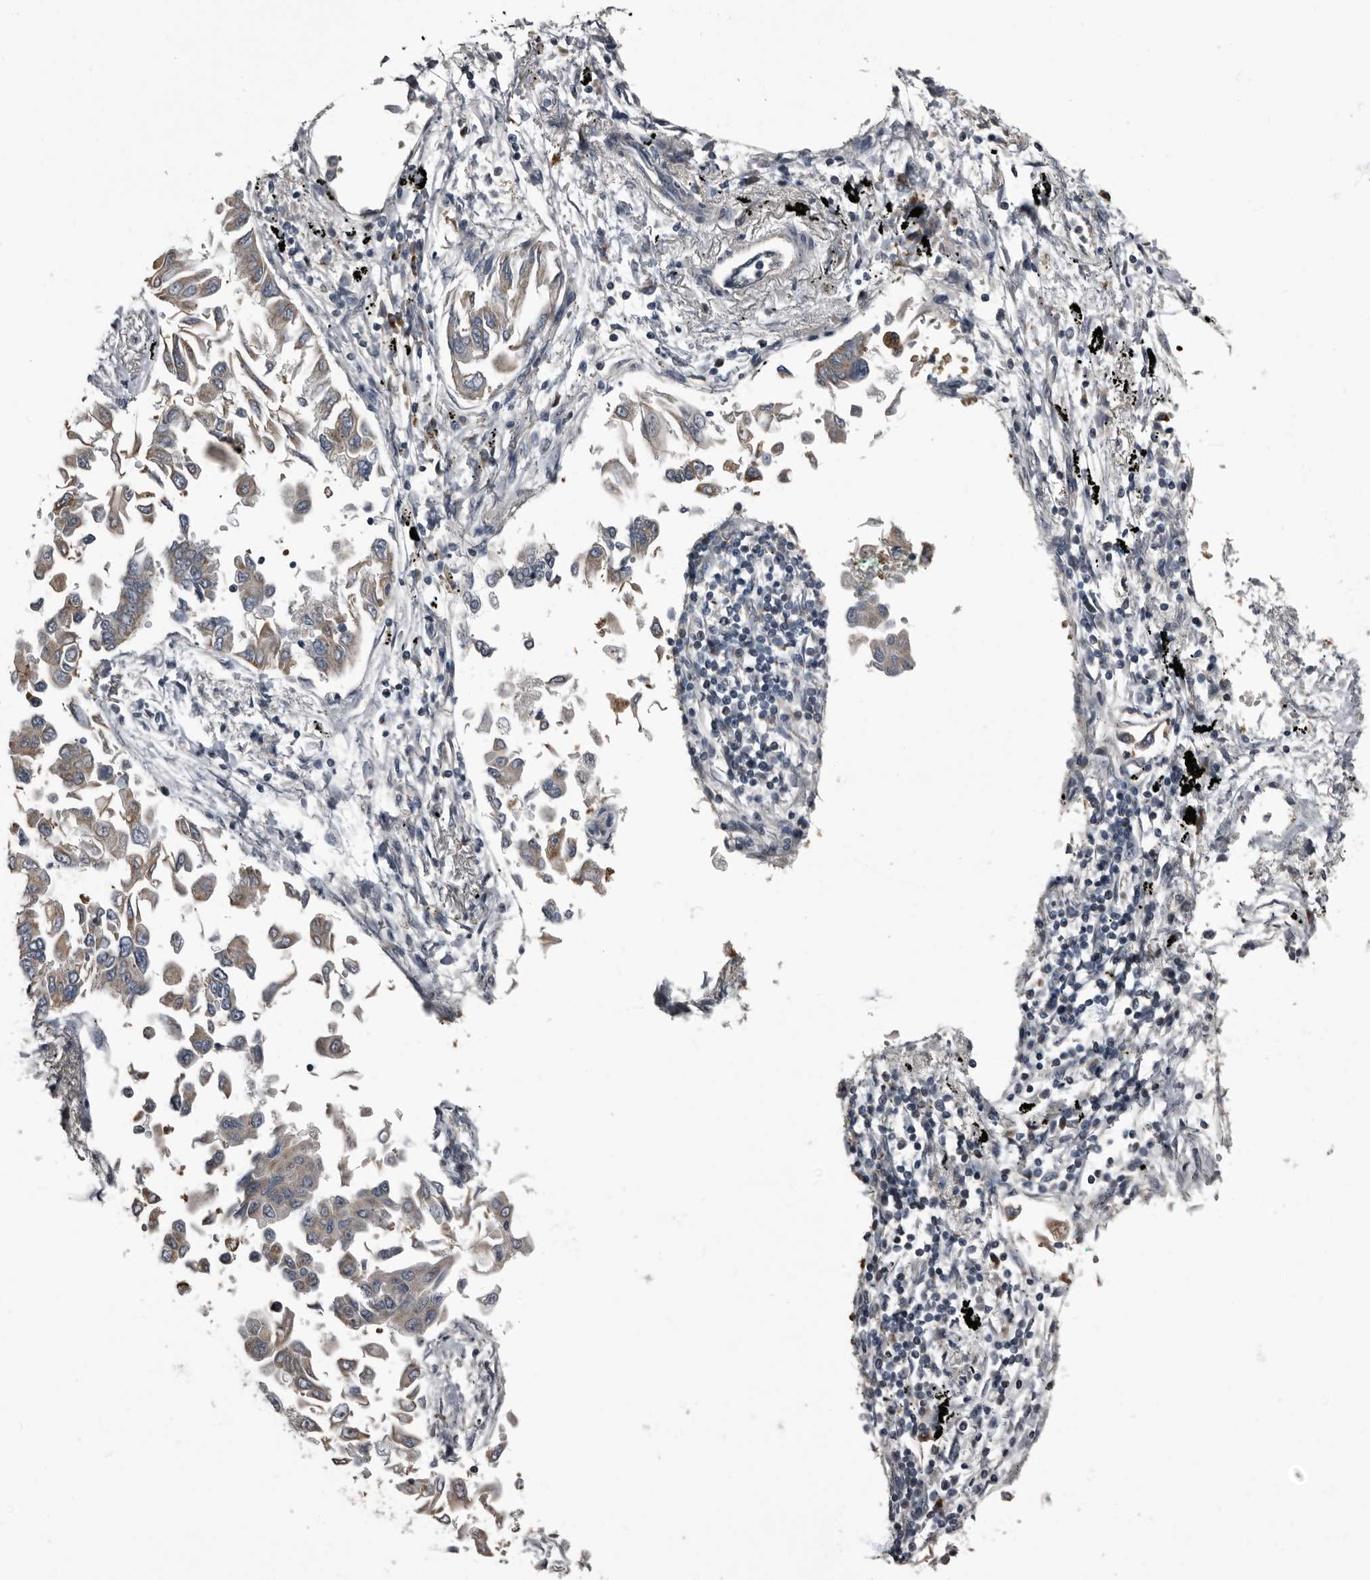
{"staining": {"intensity": "moderate", "quantity": "<25%", "location": "cytoplasmic/membranous"}, "tissue": "lung cancer", "cell_type": "Tumor cells", "image_type": "cancer", "snomed": [{"axis": "morphology", "description": "Adenocarcinoma, NOS"}, {"axis": "topography", "description": "Lung"}], "caption": "Protein staining of lung adenocarcinoma tissue exhibits moderate cytoplasmic/membranous positivity in about <25% of tumor cells.", "gene": "TPD52L1", "patient": {"sex": "female", "age": 67}}